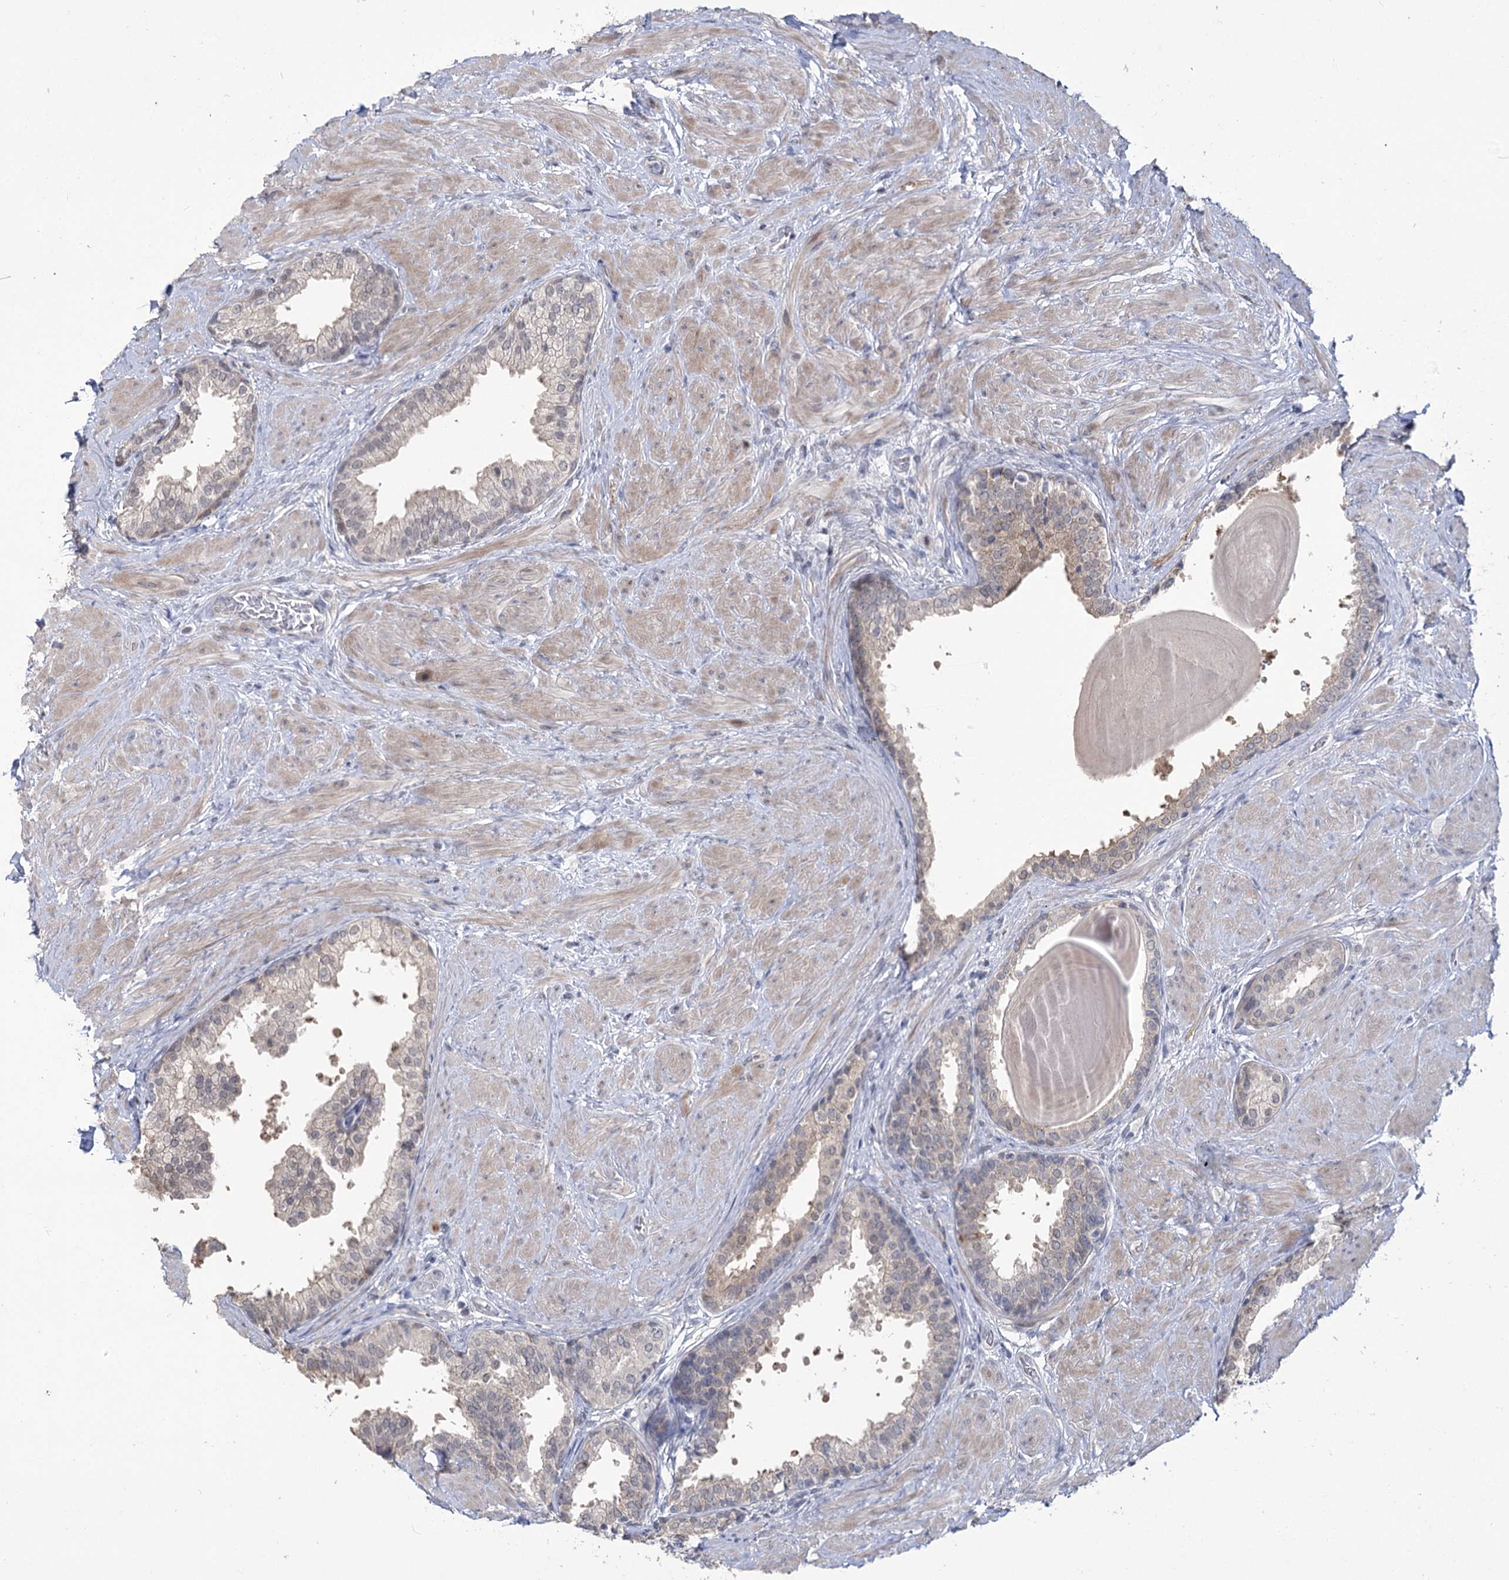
{"staining": {"intensity": "weak", "quantity": "<25%", "location": "cytoplasmic/membranous"}, "tissue": "prostate", "cell_type": "Glandular cells", "image_type": "normal", "snomed": [{"axis": "morphology", "description": "Normal tissue, NOS"}, {"axis": "topography", "description": "Prostate"}], "caption": "The histopathology image displays no significant positivity in glandular cells of prostate. The staining was performed using DAB (3,3'-diaminobenzidine) to visualize the protein expression in brown, while the nuclei were stained in blue with hematoxylin (Magnification: 20x).", "gene": "PHYHIPL", "patient": {"sex": "male", "age": 48}}